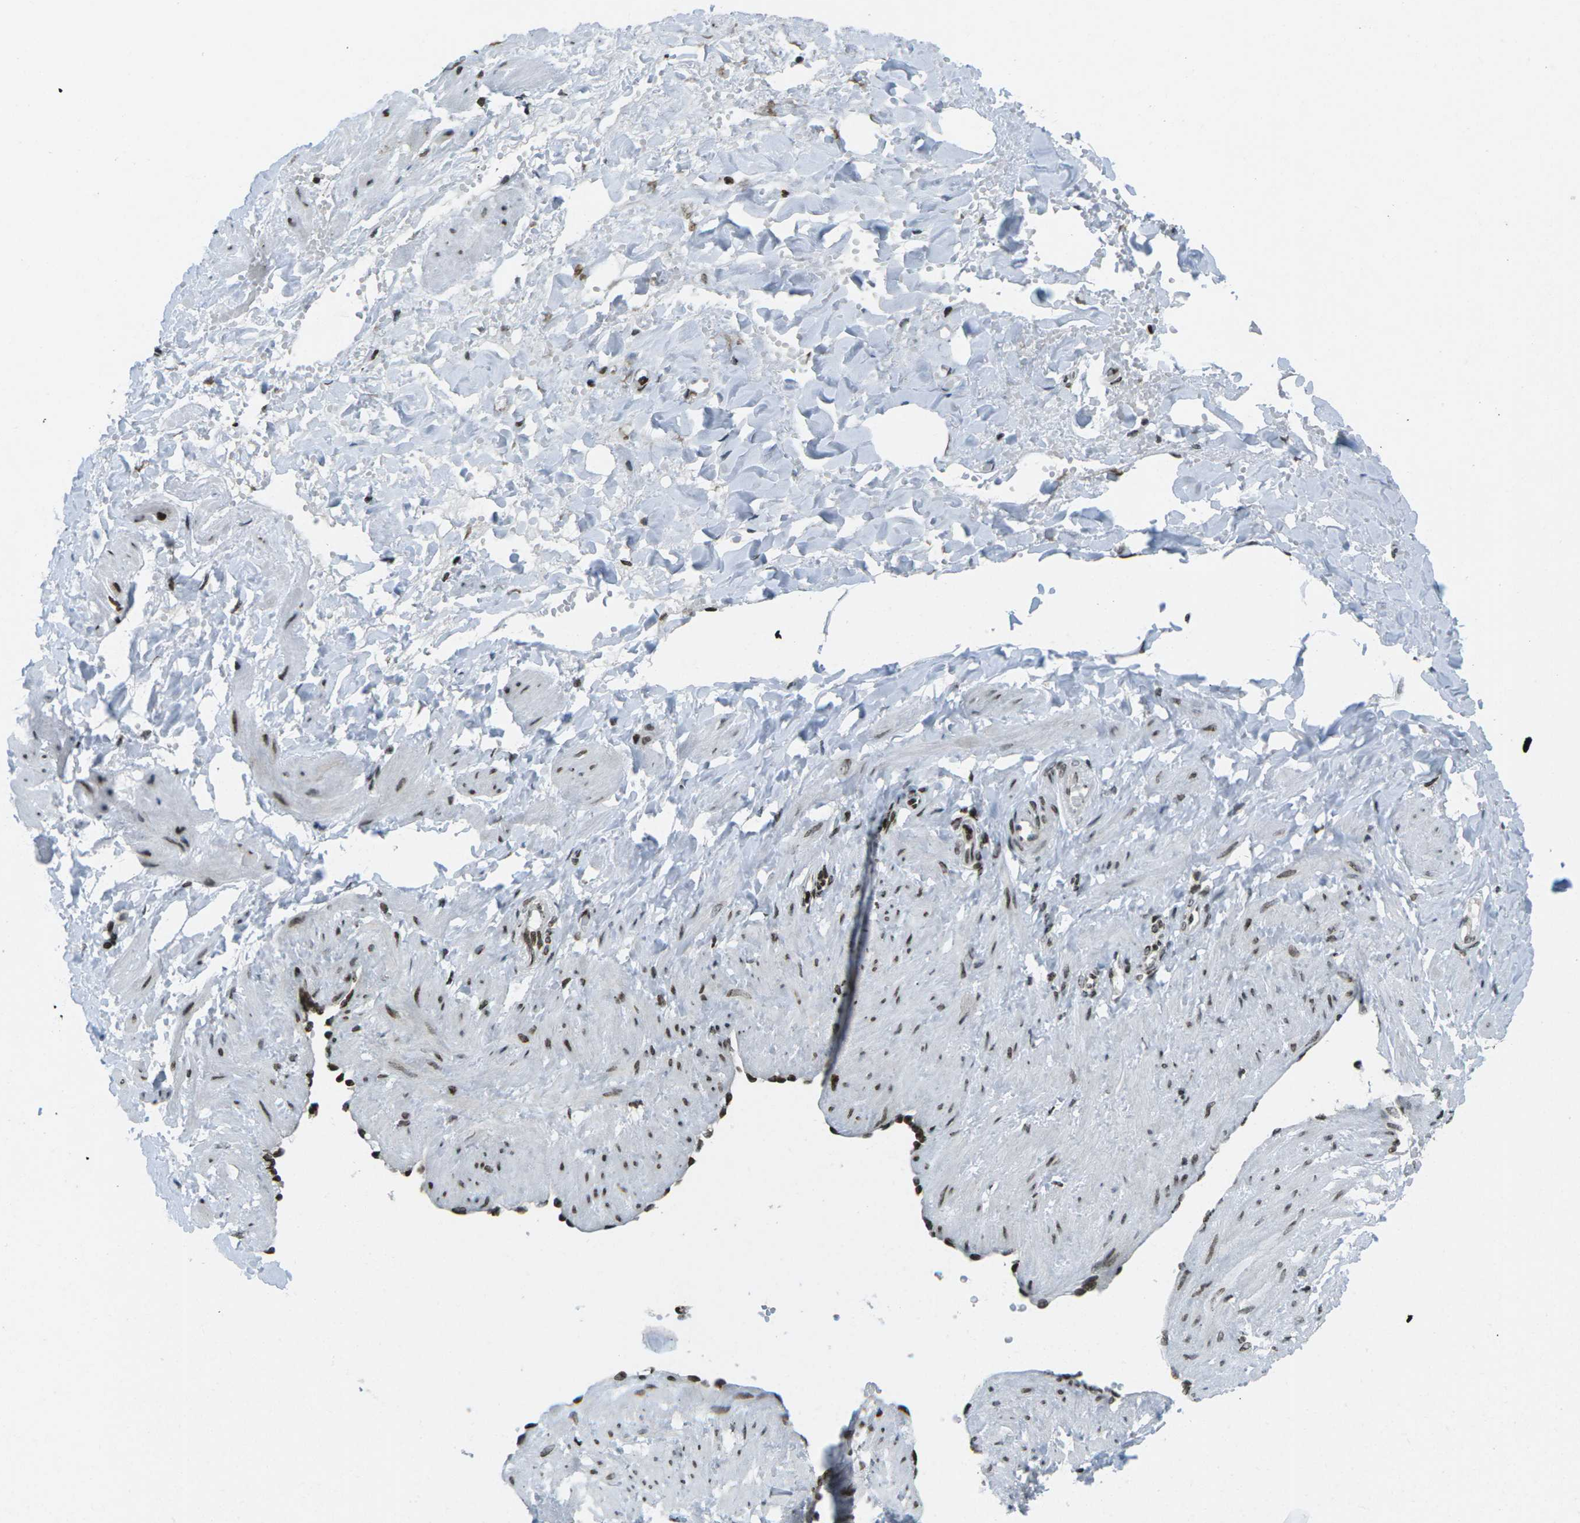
{"staining": {"intensity": "strong", "quantity": ">75%", "location": "nuclear"}, "tissue": "adipose tissue", "cell_type": "Adipocytes", "image_type": "normal", "snomed": [{"axis": "morphology", "description": "Normal tissue, NOS"}, {"axis": "topography", "description": "Soft tissue"}, {"axis": "topography", "description": "Vascular tissue"}], "caption": "A histopathology image showing strong nuclear staining in about >75% of adipocytes in normal adipose tissue, as visualized by brown immunohistochemical staining.", "gene": "EME1", "patient": {"sex": "female", "age": 35}}